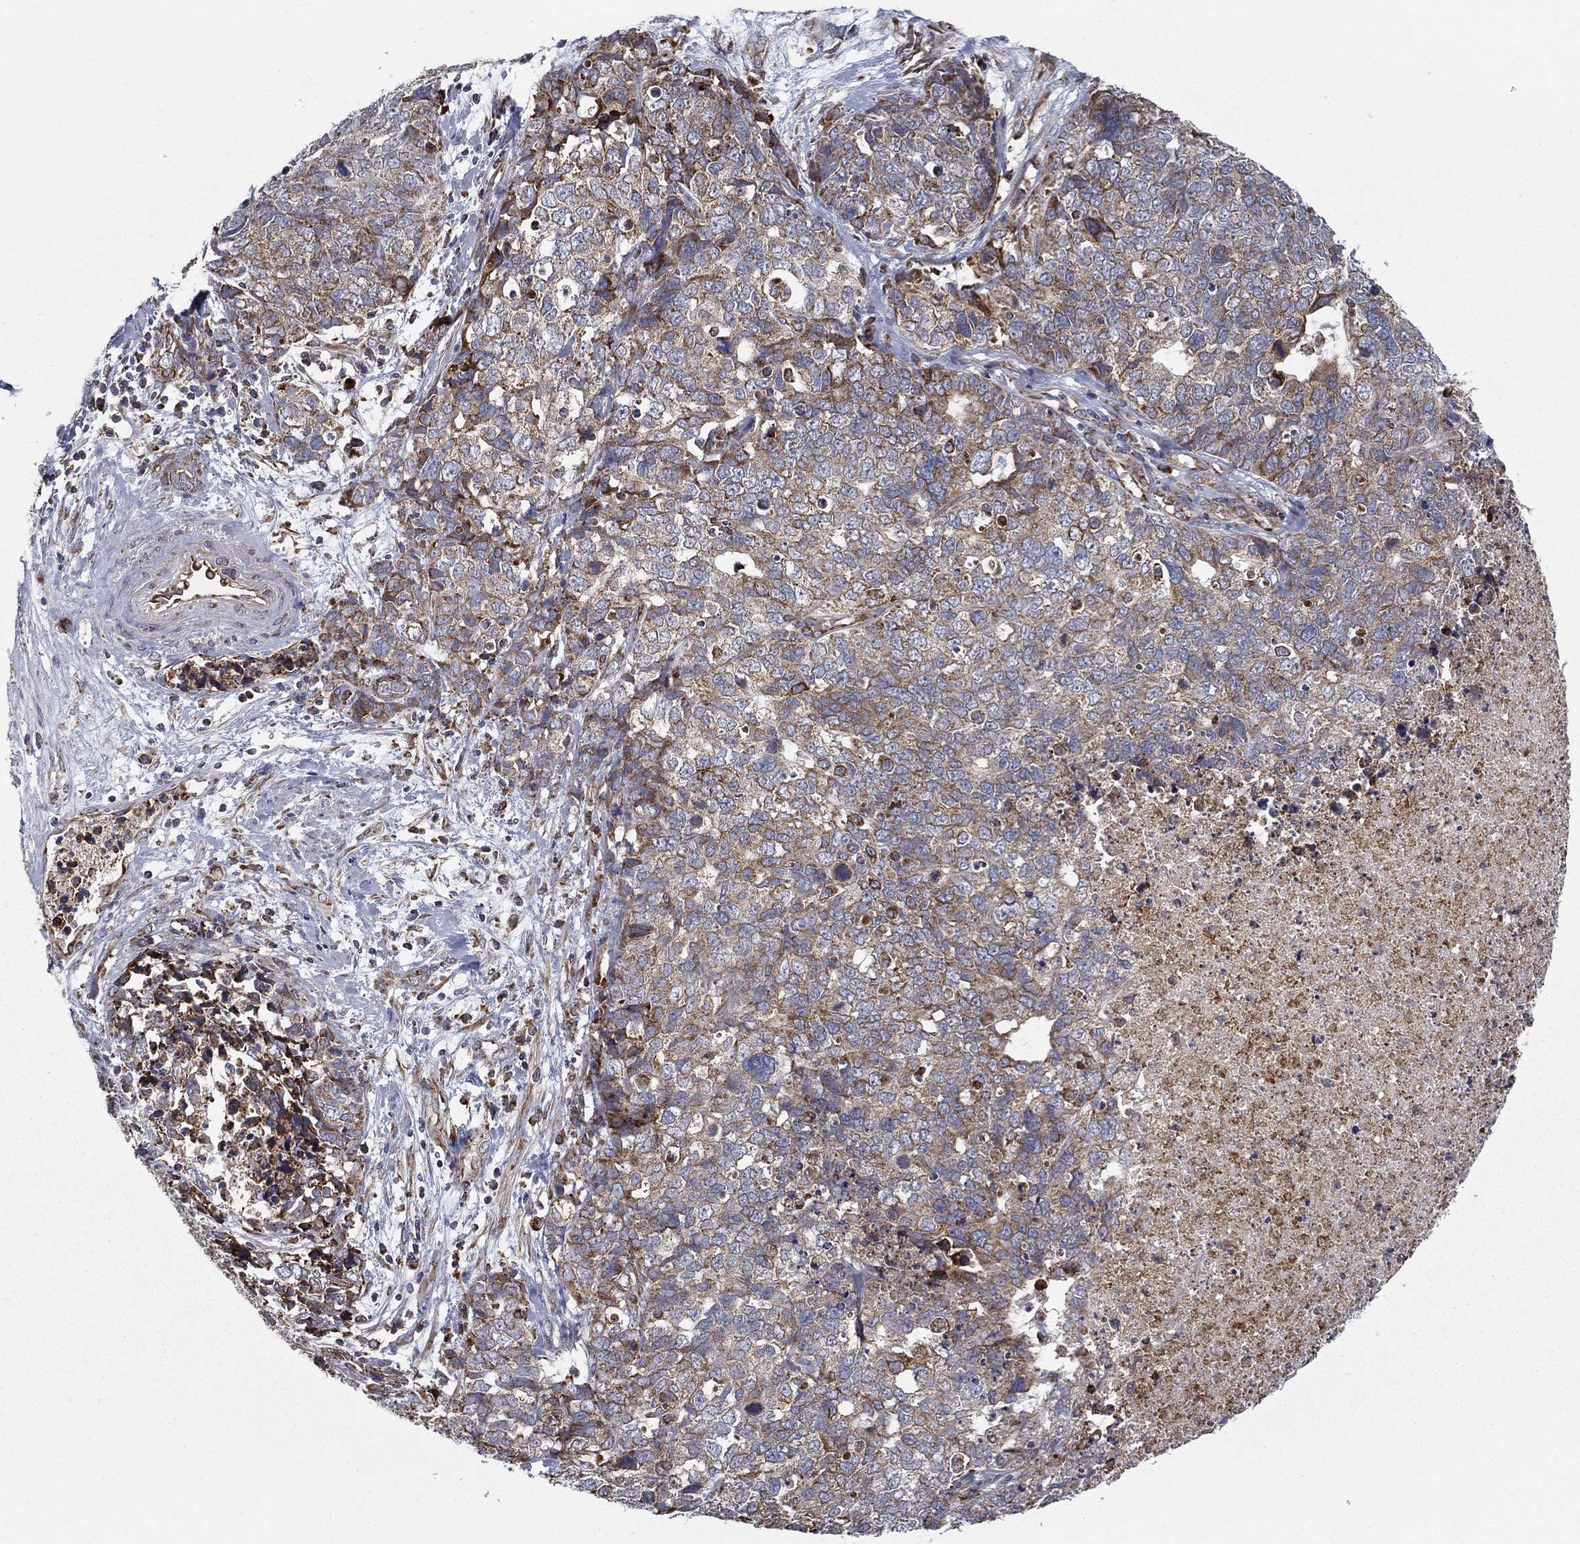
{"staining": {"intensity": "moderate", "quantity": "25%-75%", "location": "cytoplasmic/membranous"}, "tissue": "cervical cancer", "cell_type": "Tumor cells", "image_type": "cancer", "snomed": [{"axis": "morphology", "description": "Squamous cell carcinoma, NOS"}, {"axis": "topography", "description": "Cervix"}], "caption": "High-magnification brightfield microscopy of cervical squamous cell carcinoma stained with DAB (3,3'-diaminobenzidine) (brown) and counterstained with hematoxylin (blue). tumor cells exhibit moderate cytoplasmic/membranous positivity is appreciated in about25%-75% of cells.", "gene": "MT-CYB", "patient": {"sex": "female", "age": 63}}